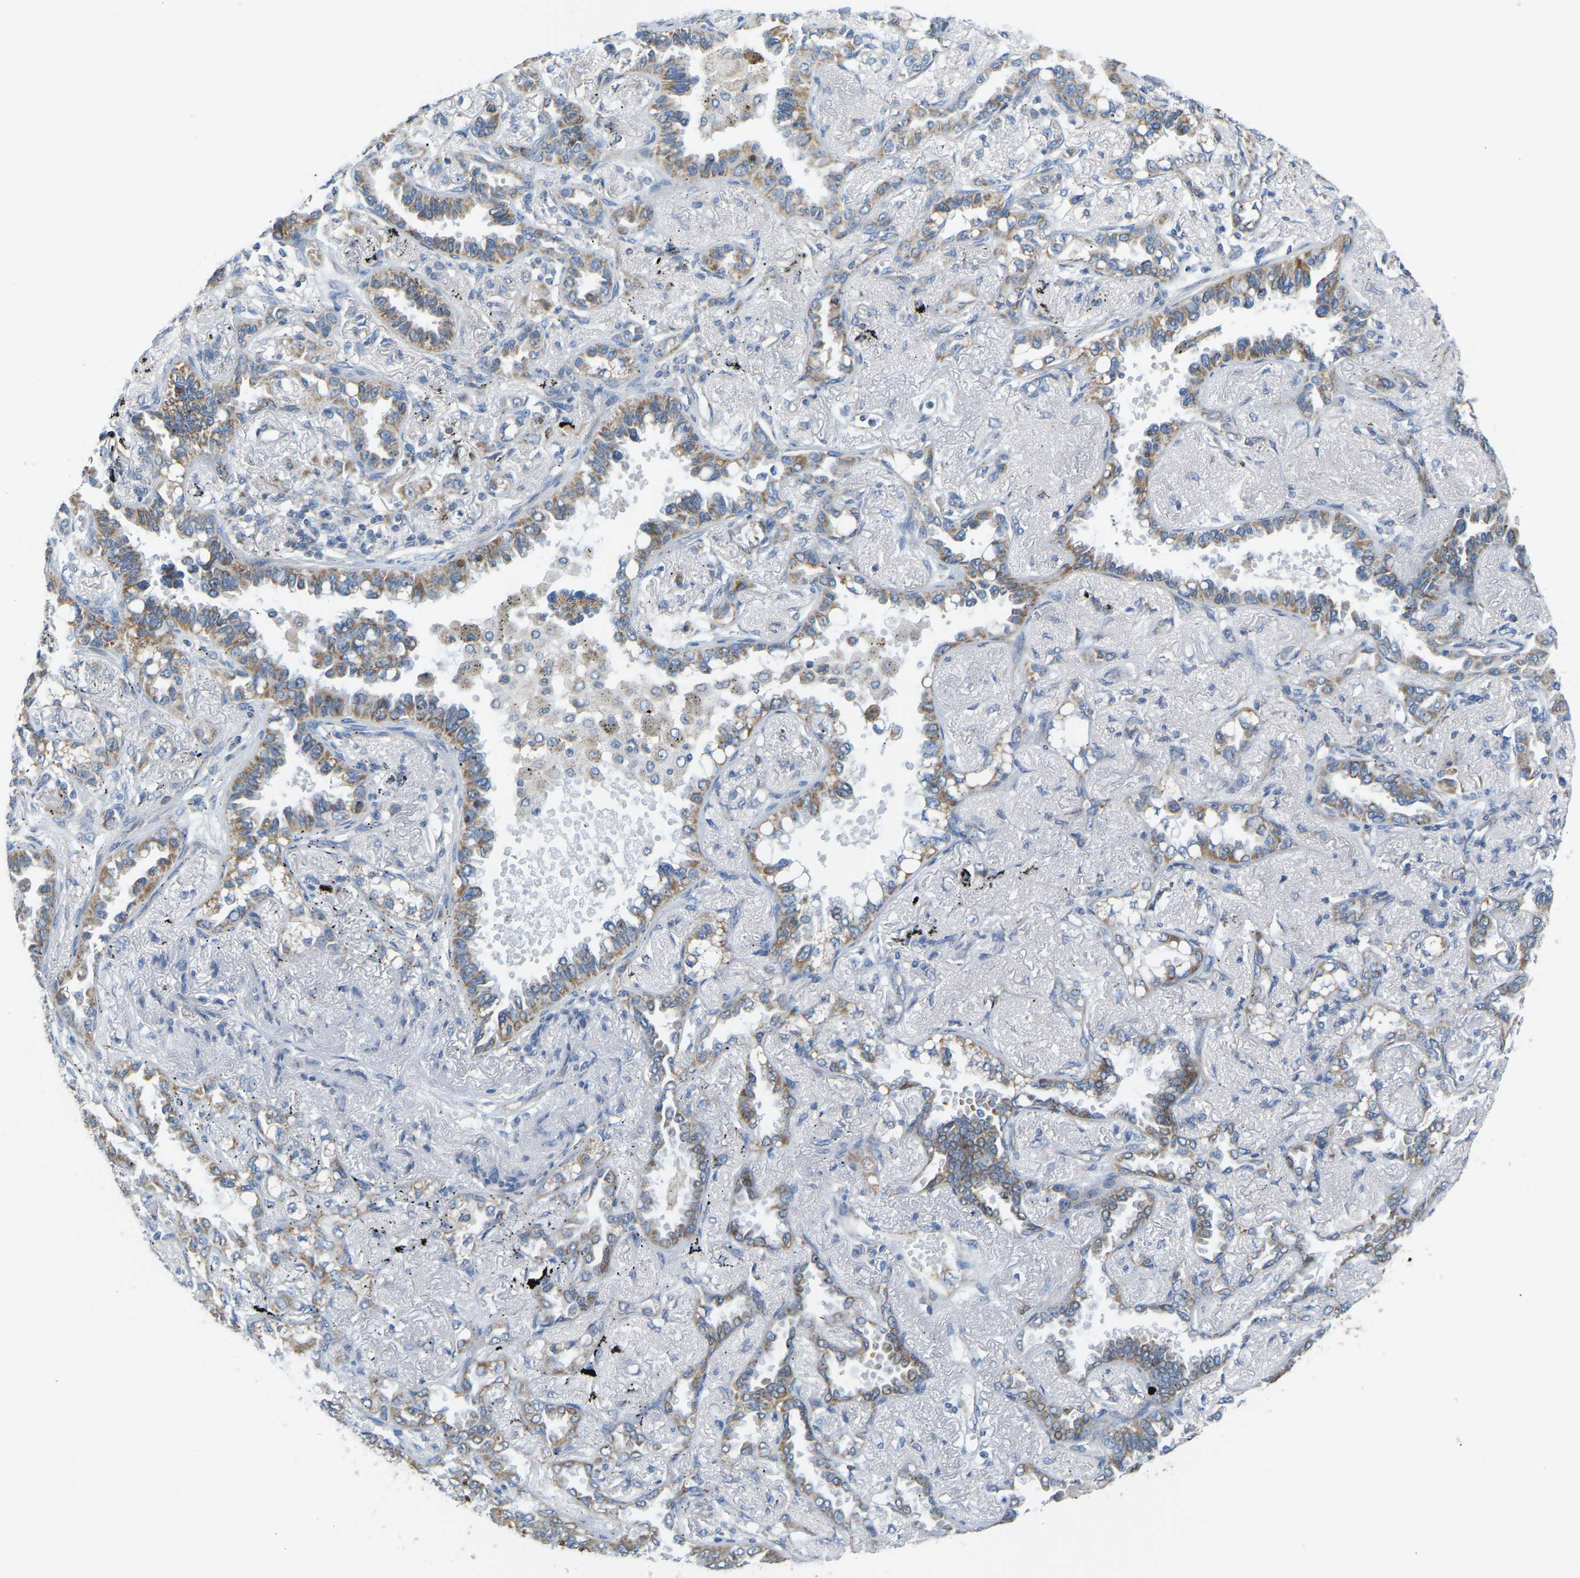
{"staining": {"intensity": "weak", "quantity": ">75%", "location": "cytoplasmic/membranous"}, "tissue": "lung cancer", "cell_type": "Tumor cells", "image_type": "cancer", "snomed": [{"axis": "morphology", "description": "Adenocarcinoma, NOS"}, {"axis": "topography", "description": "Lung"}], "caption": "Lung cancer (adenocarcinoma) stained for a protein (brown) displays weak cytoplasmic/membranous positive staining in approximately >75% of tumor cells.", "gene": "GDA", "patient": {"sex": "male", "age": 59}}